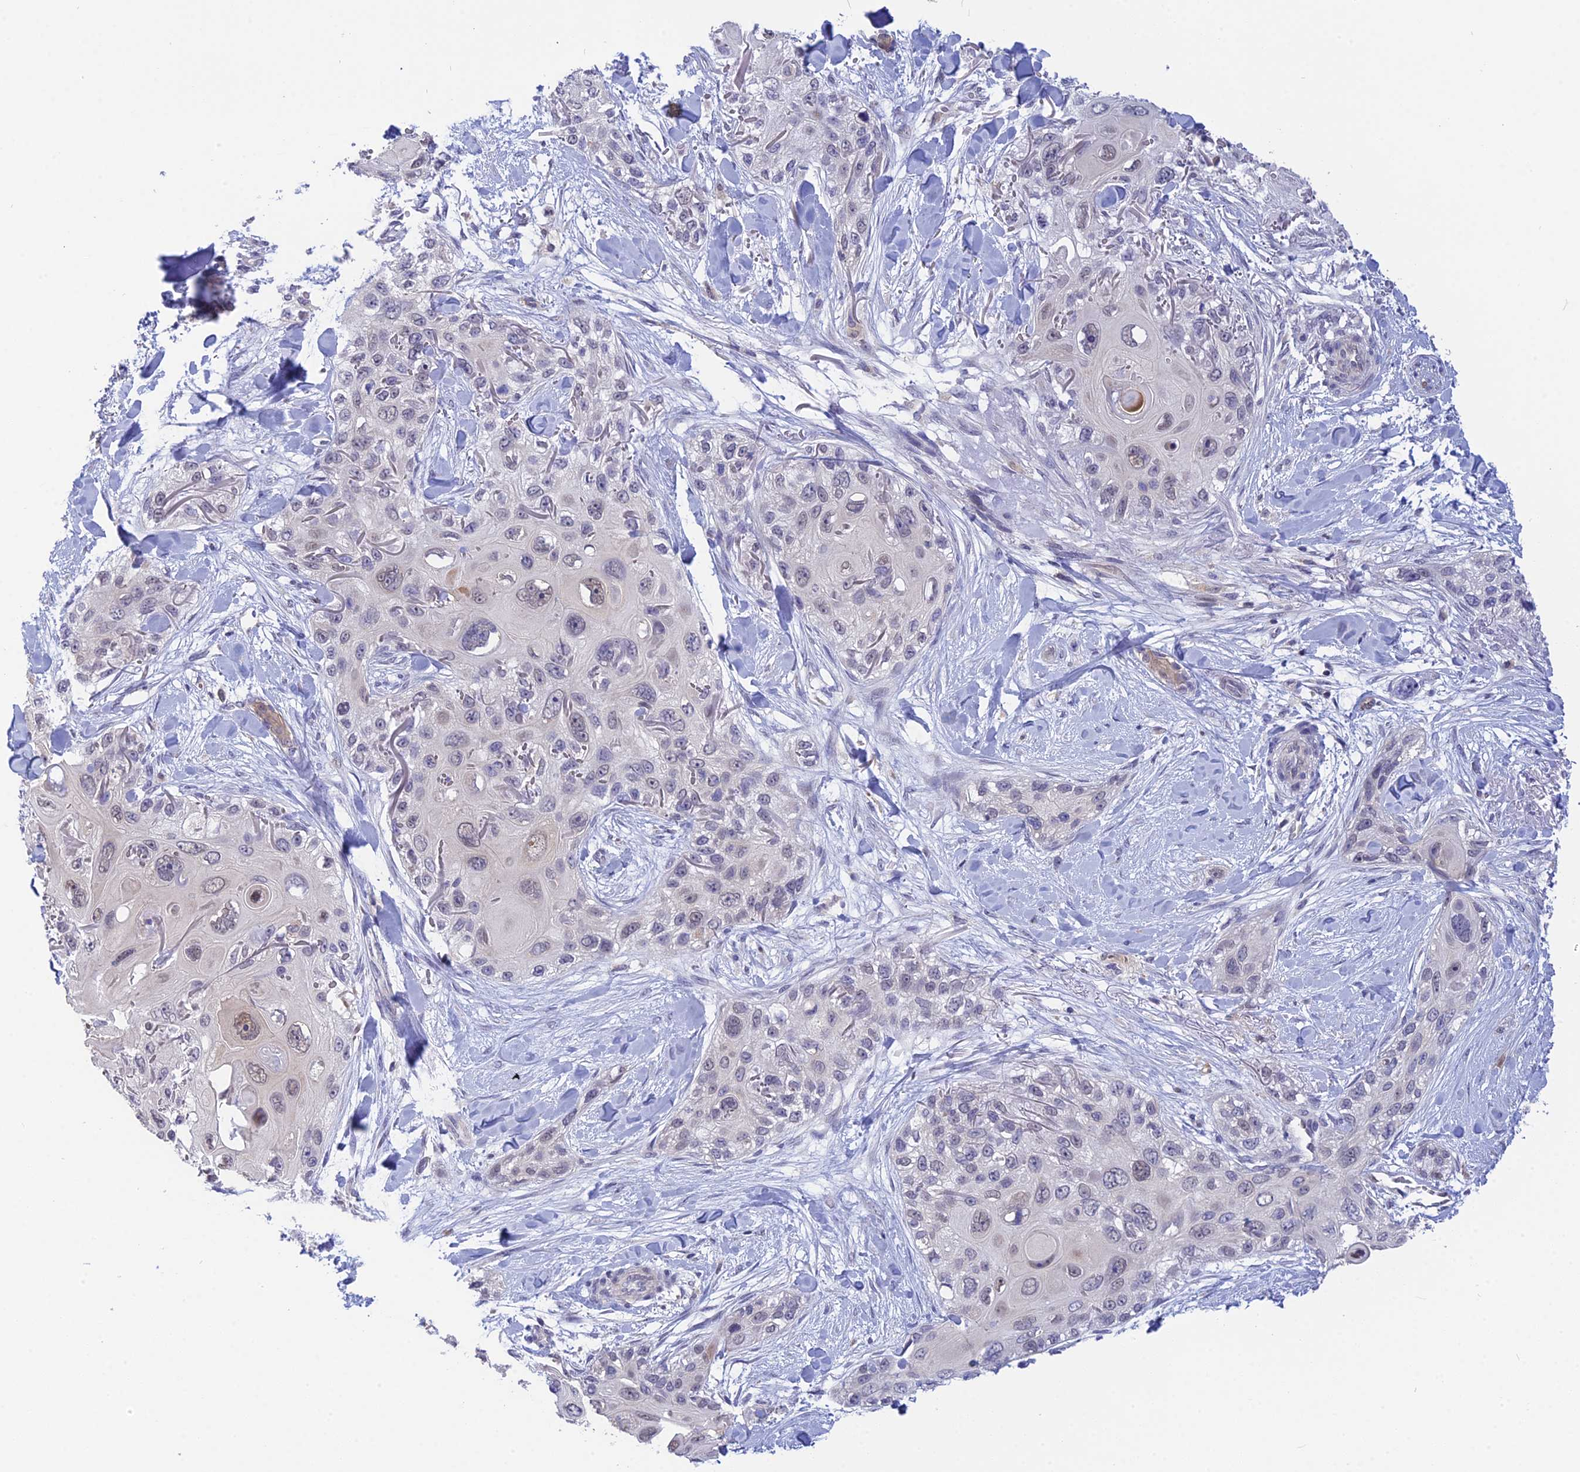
{"staining": {"intensity": "weak", "quantity": "<25%", "location": "nuclear"}, "tissue": "skin cancer", "cell_type": "Tumor cells", "image_type": "cancer", "snomed": [{"axis": "morphology", "description": "Normal tissue, NOS"}, {"axis": "morphology", "description": "Squamous cell carcinoma, NOS"}, {"axis": "topography", "description": "Skin"}], "caption": "Tumor cells show no significant positivity in skin cancer. The staining is performed using DAB (3,3'-diaminobenzidine) brown chromogen with nuclei counter-stained in using hematoxylin.", "gene": "KCTD14", "patient": {"sex": "male", "age": 72}}